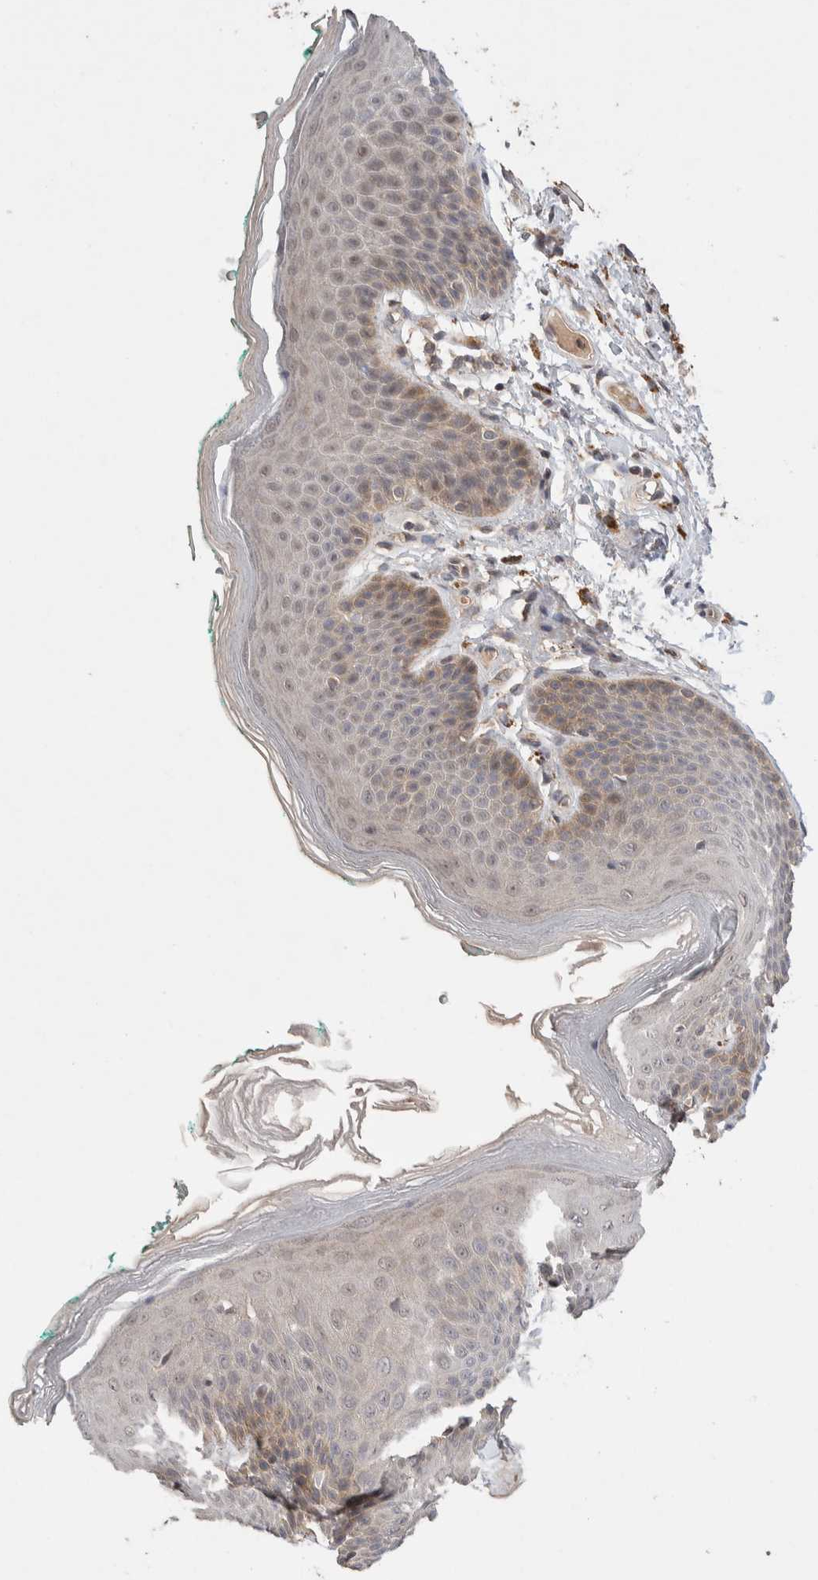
{"staining": {"intensity": "weak", "quantity": "<25%", "location": "cytoplasmic/membranous"}, "tissue": "skin", "cell_type": "Epidermal cells", "image_type": "normal", "snomed": [{"axis": "morphology", "description": "Normal tissue, NOS"}, {"axis": "topography", "description": "Anal"}], "caption": "This is an IHC micrograph of unremarkable skin. There is no positivity in epidermal cells.", "gene": "CASK", "patient": {"sex": "male", "age": 74}}